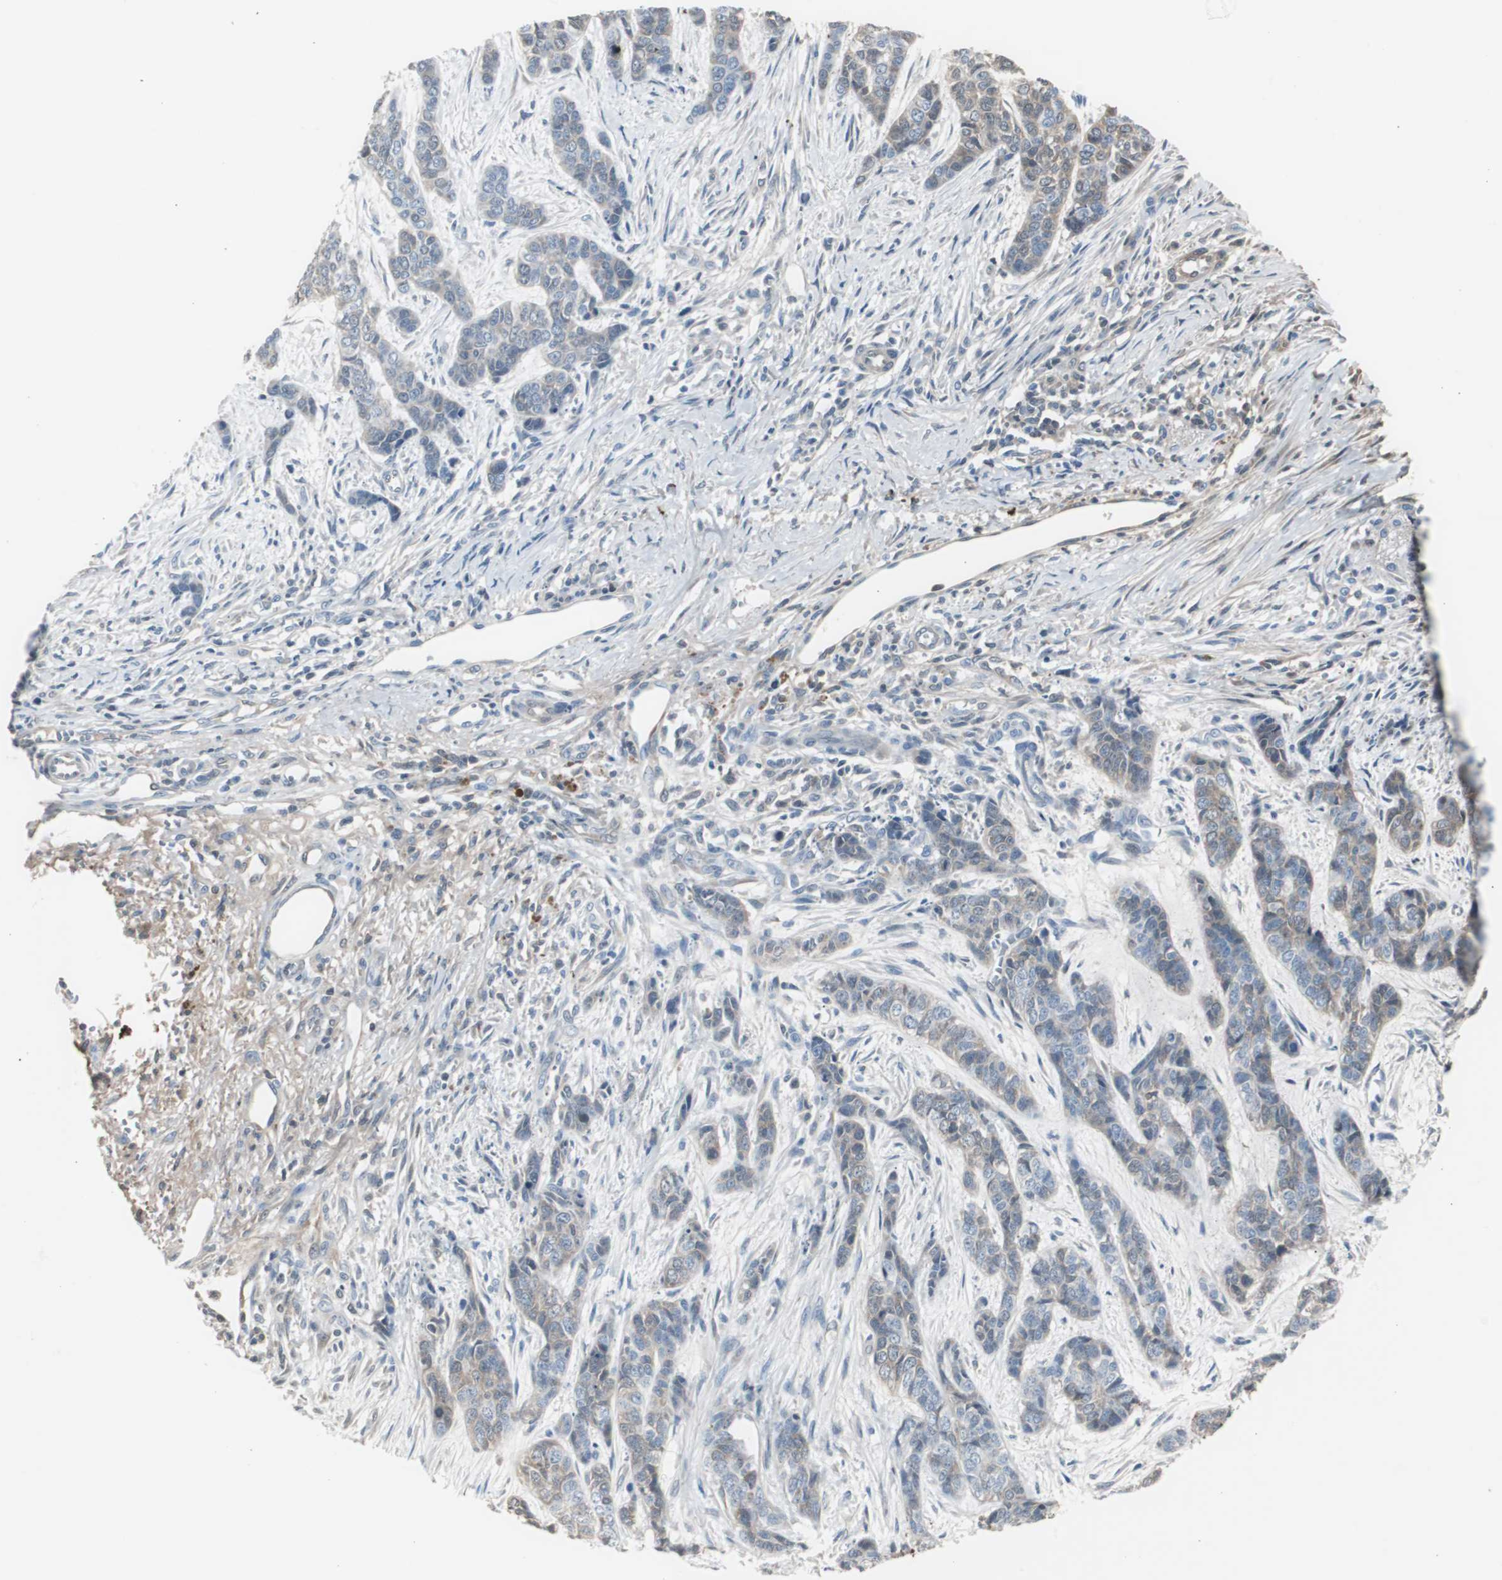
{"staining": {"intensity": "moderate", "quantity": "25%-75%", "location": "cytoplasmic/membranous"}, "tissue": "skin cancer", "cell_type": "Tumor cells", "image_type": "cancer", "snomed": [{"axis": "morphology", "description": "Basal cell carcinoma"}, {"axis": "topography", "description": "Skin"}], "caption": "IHC (DAB) staining of human basal cell carcinoma (skin) reveals moderate cytoplasmic/membranous protein expression in about 25%-75% of tumor cells.", "gene": "S100A7", "patient": {"sex": "female", "age": 64}}